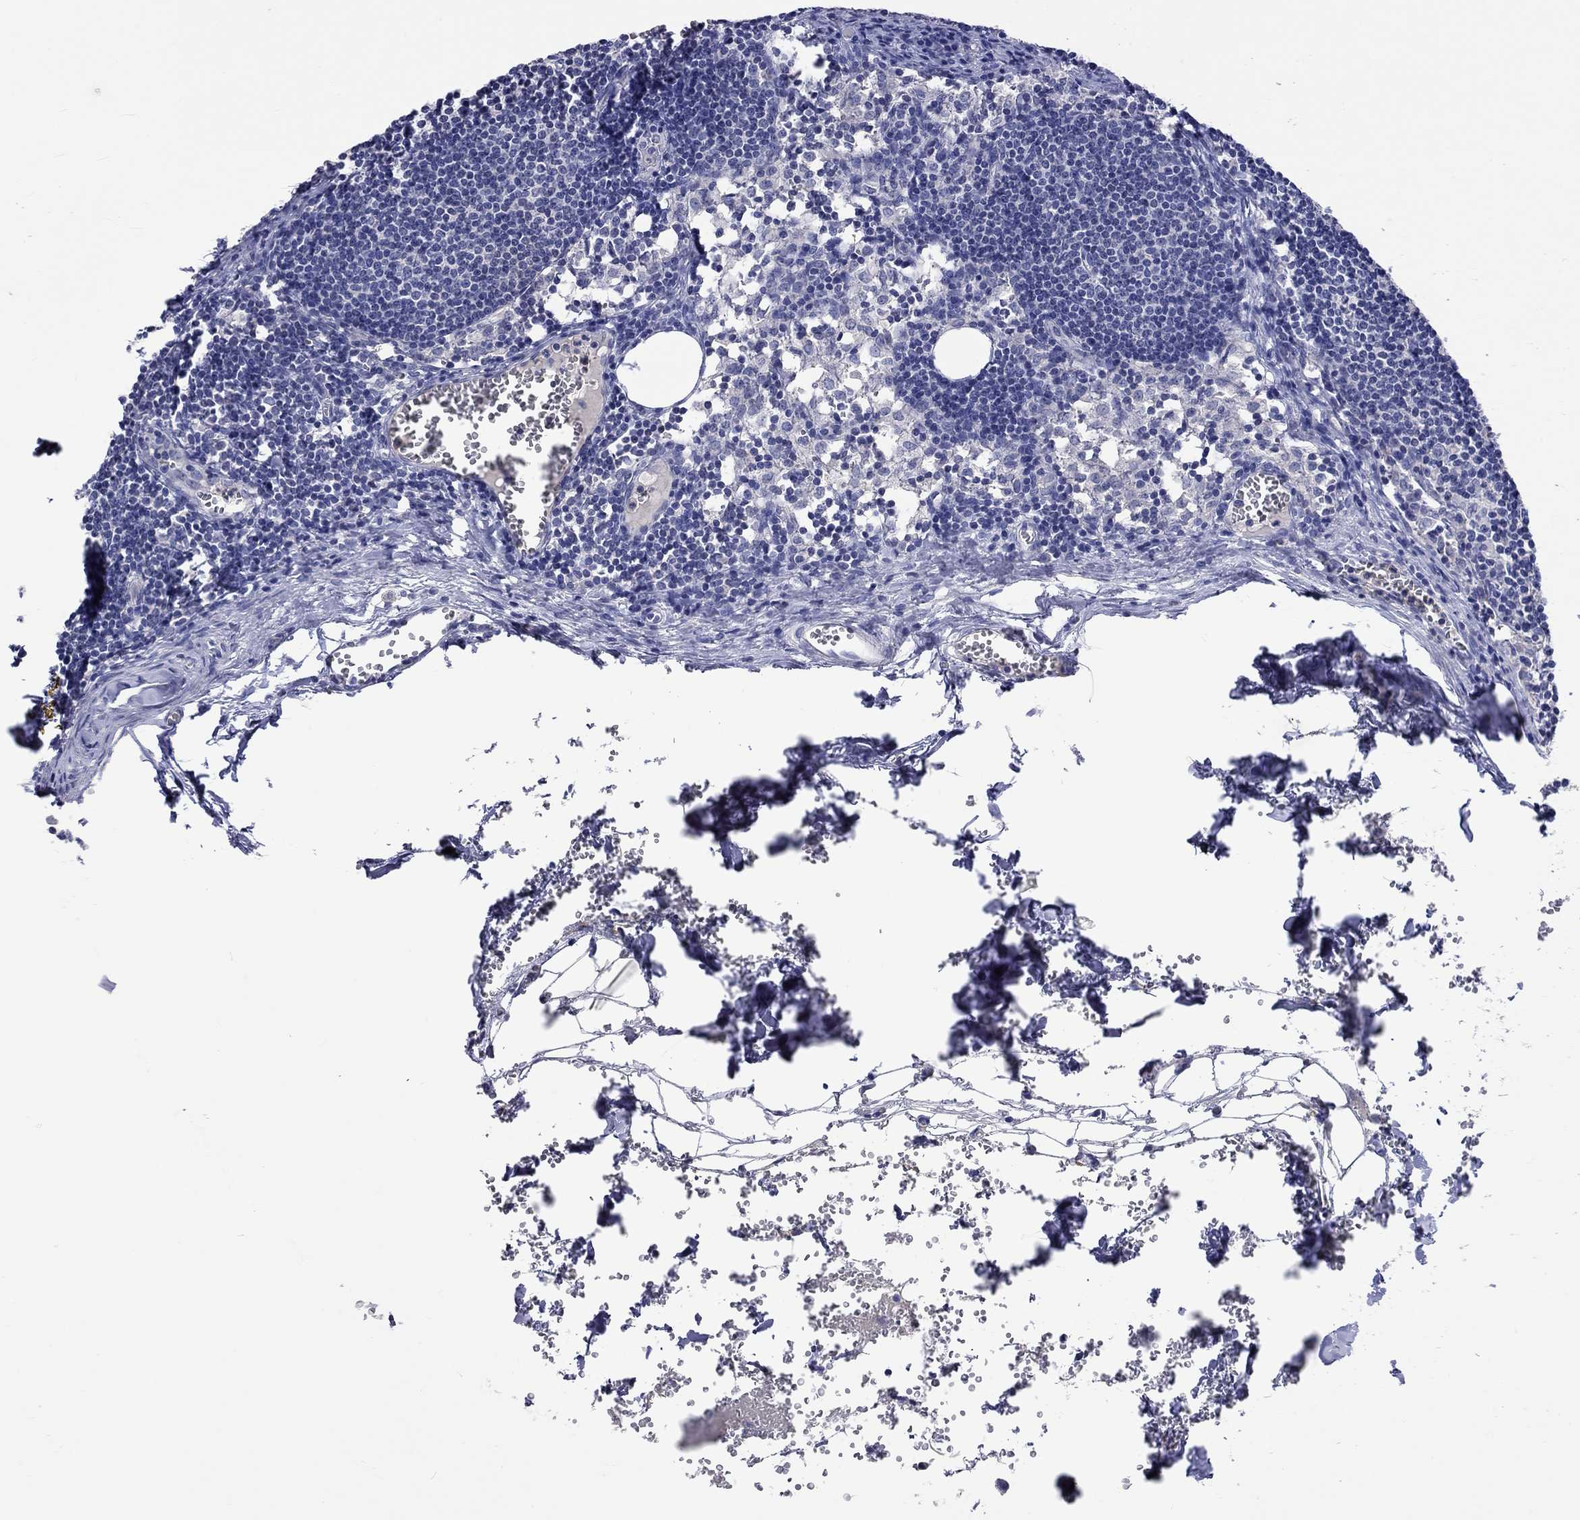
{"staining": {"intensity": "negative", "quantity": "none", "location": "none"}, "tissue": "lymph node", "cell_type": "Germinal center cells", "image_type": "normal", "snomed": [{"axis": "morphology", "description": "Normal tissue, NOS"}, {"axis": "topography", "description": "Lymph node"}], "caption": "Immunohistochemistry micrograph of unremarkable lymph node stained for a protein (brown), which displays no expression in germinal center cells. (Brightfield microscopy of DAB immunohistochemistry at high magnification).", "gene": "LRFN4", "patient": {"sex": "male", "age": 59}}